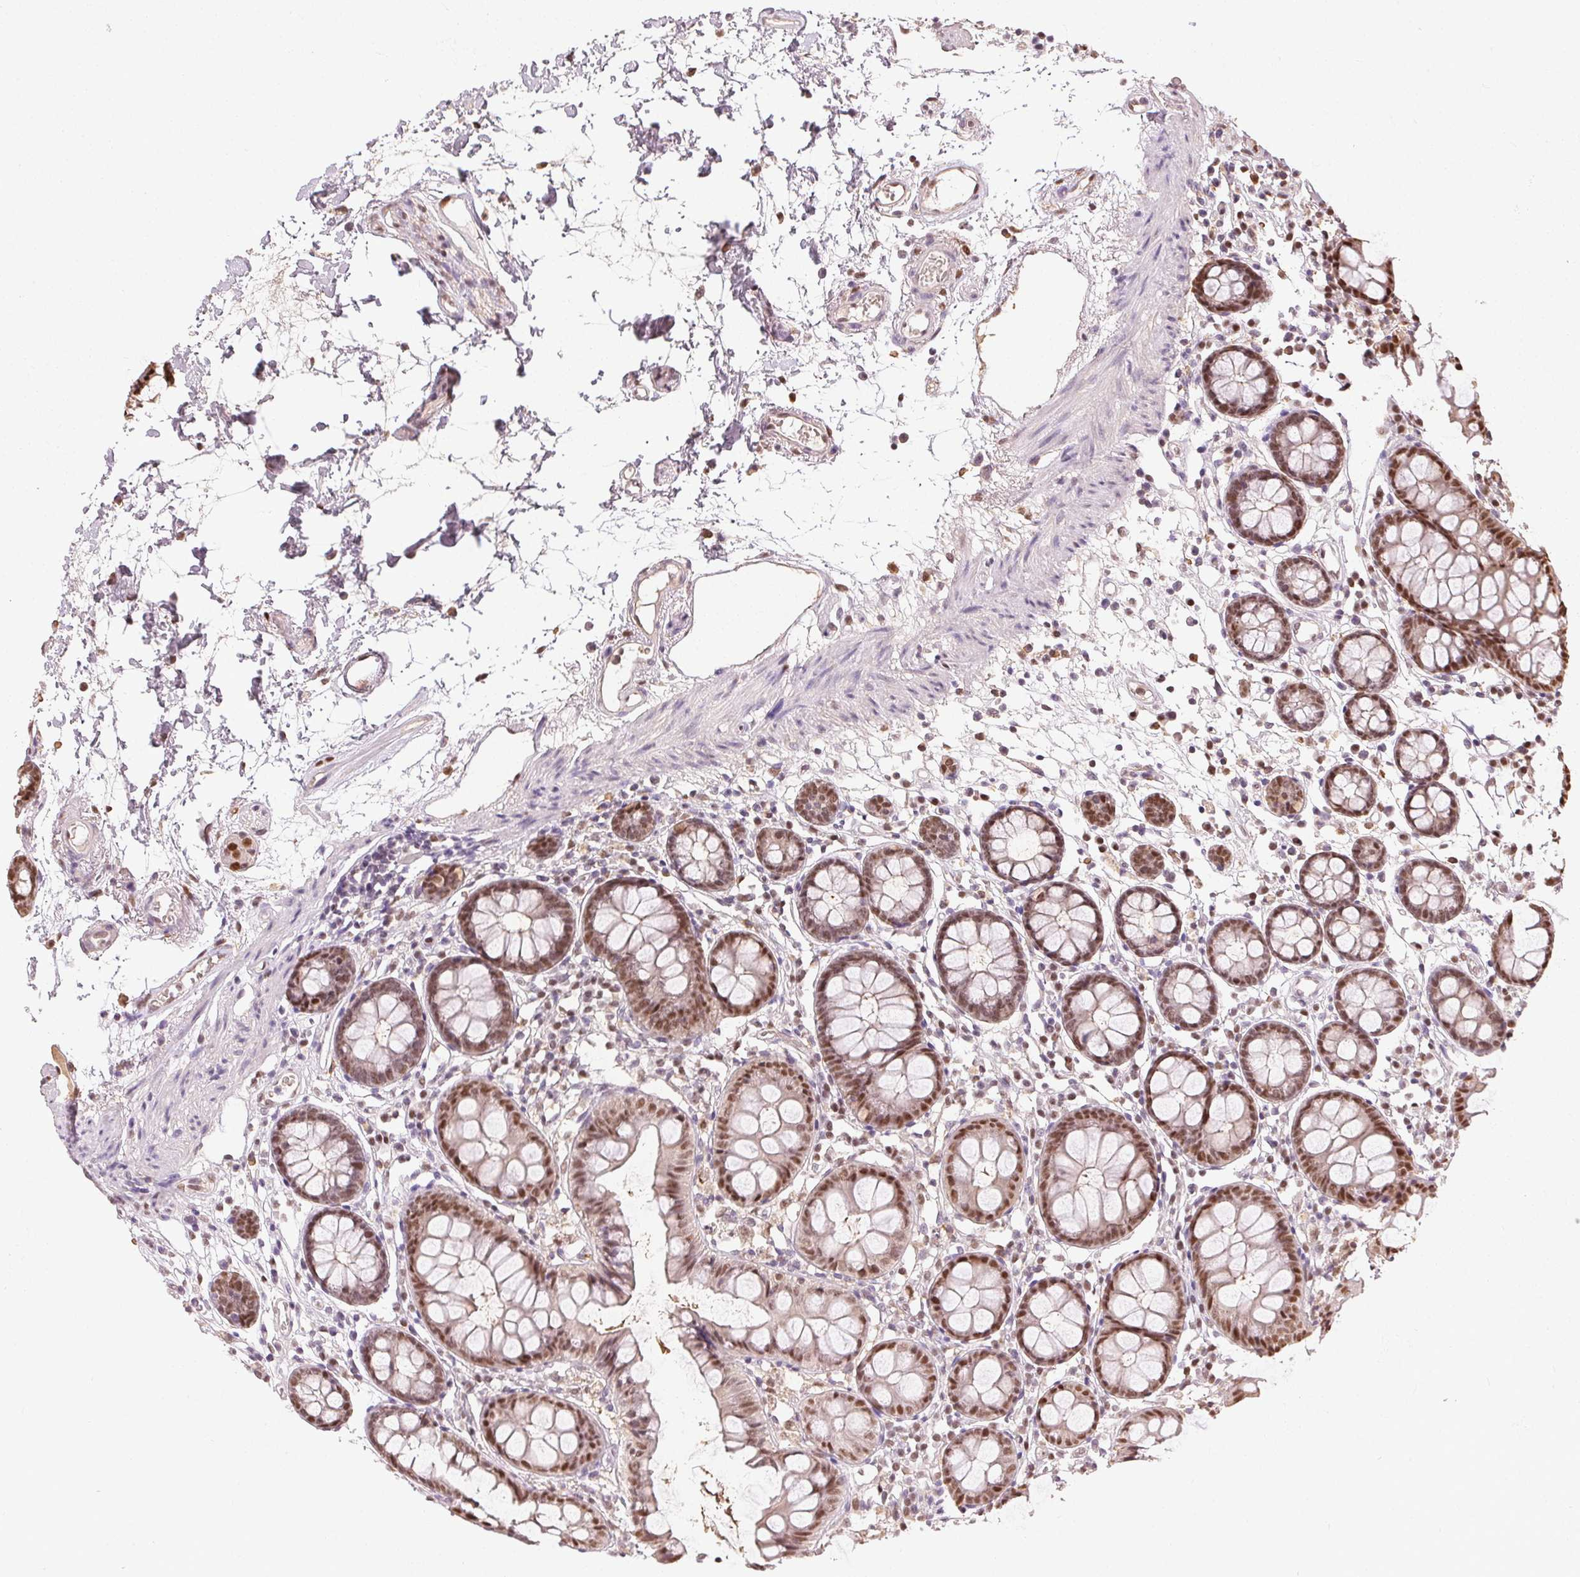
{"staining": {"intensity": "weak", "quantity": "25%-75%", "location": "nuclear"}, "tissue": "colon", "cell_type": "Endothelial cells", "image_type": "normal", "snomed": [{"axis": "morphology", "description": "Normal tissue, NOS"}, {"axis": "topography", "description": "Colon"}], "caption": "Benign colon demonstrates weak nuclear staining in approximately 25%-75% of endothelial cells.", "gene": "TPI1", "patient": {"sex": "female", "age": 84}}